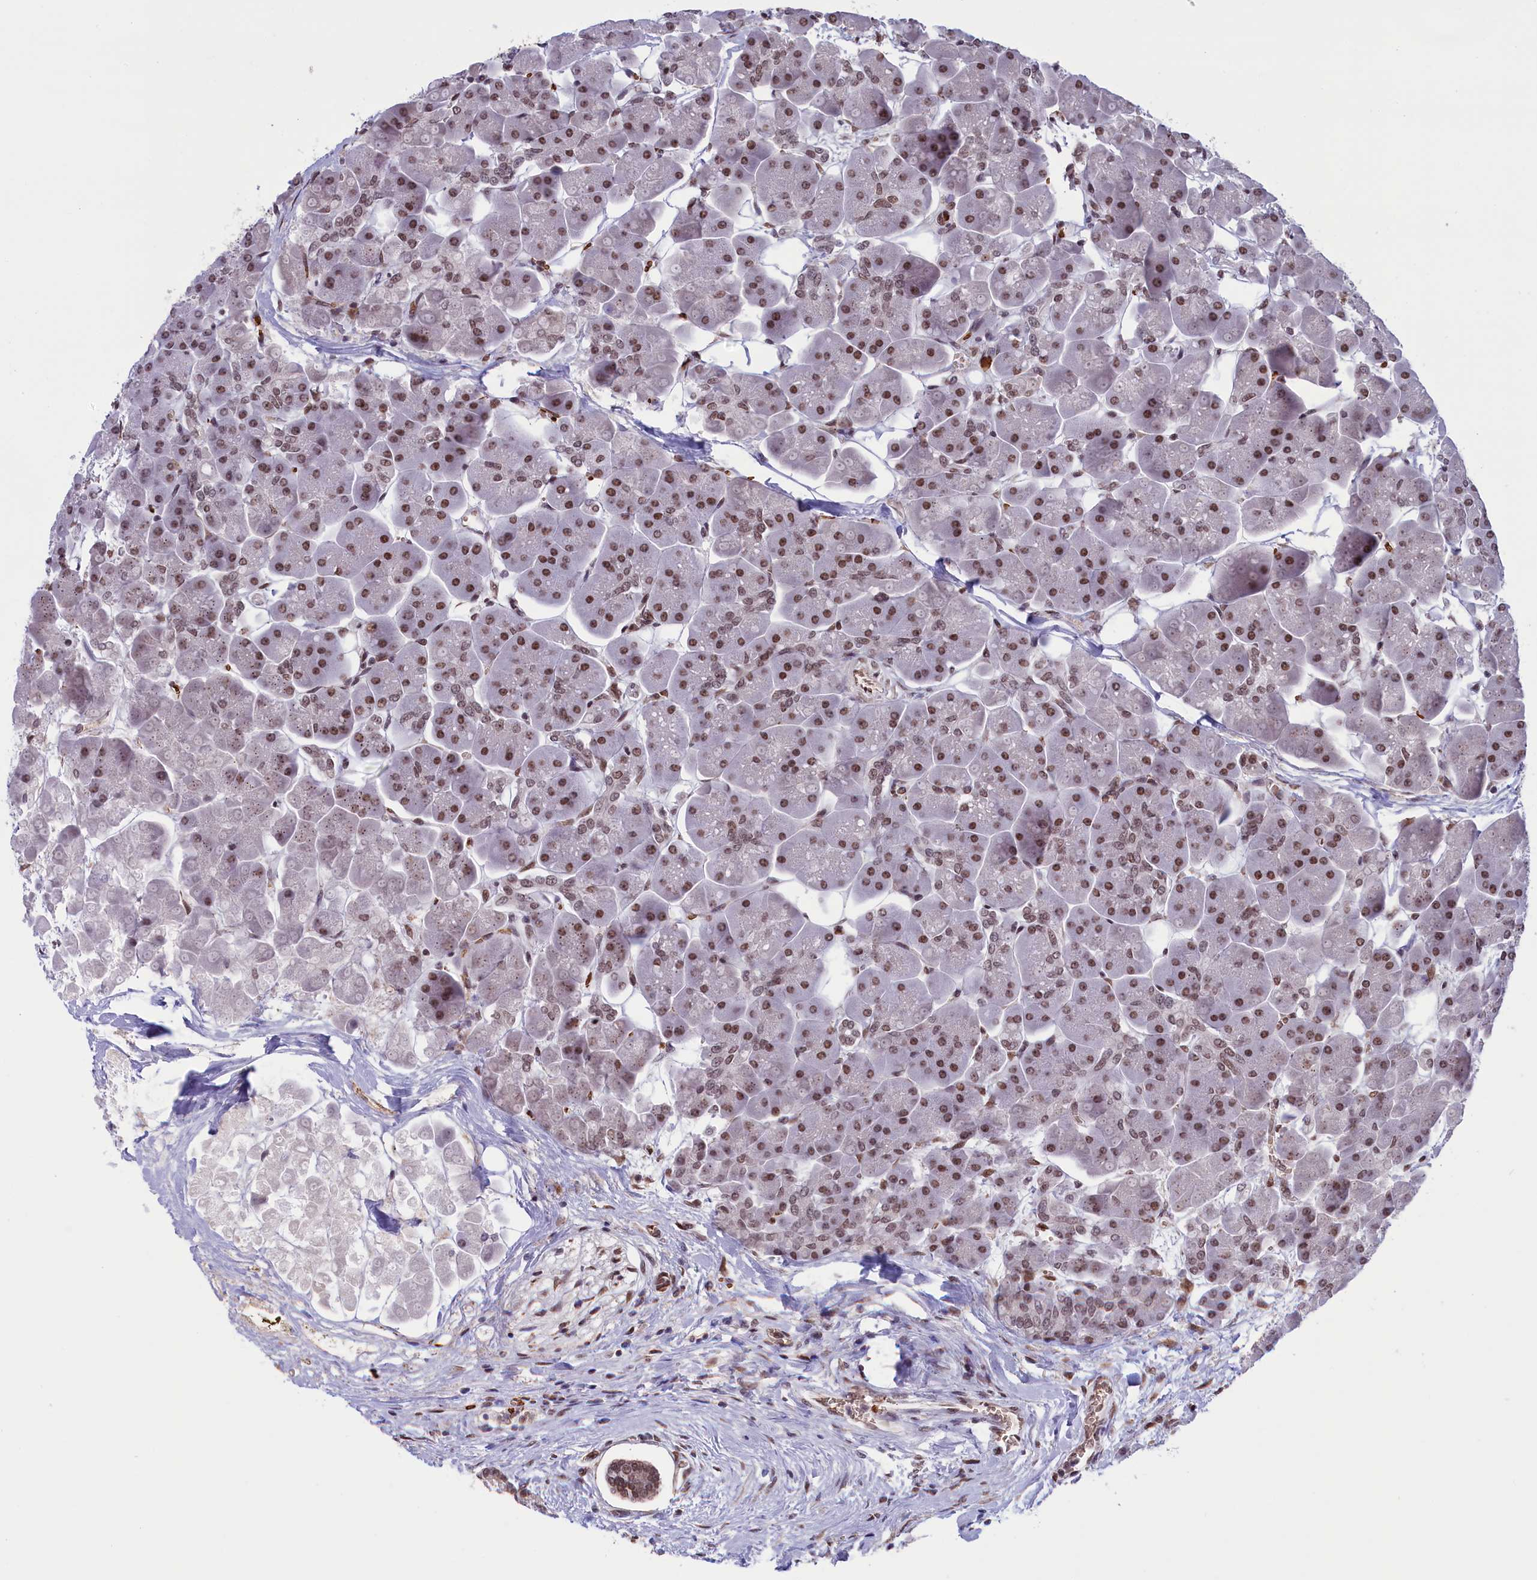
{"staining": {"intensity": "moderate", "quantity": ">75%", "location": "nuclear"}, "tissue": "pancreas", "cell_type": "Exocrine glandular cells", "image_type": "normal", "snomed": [{"axis": "morphology", "description": "Normal tissue, NOS"}, {"axis": "topography", "description": "Pancreas"}], "caption": "Human pancreas stained with a brown dye exhibits moderate nuclear positive staining in about >75% of exocrine glandular cells.", "gene": "MPHOSPH8", "patient": {"sex": "male", "age": 66}}